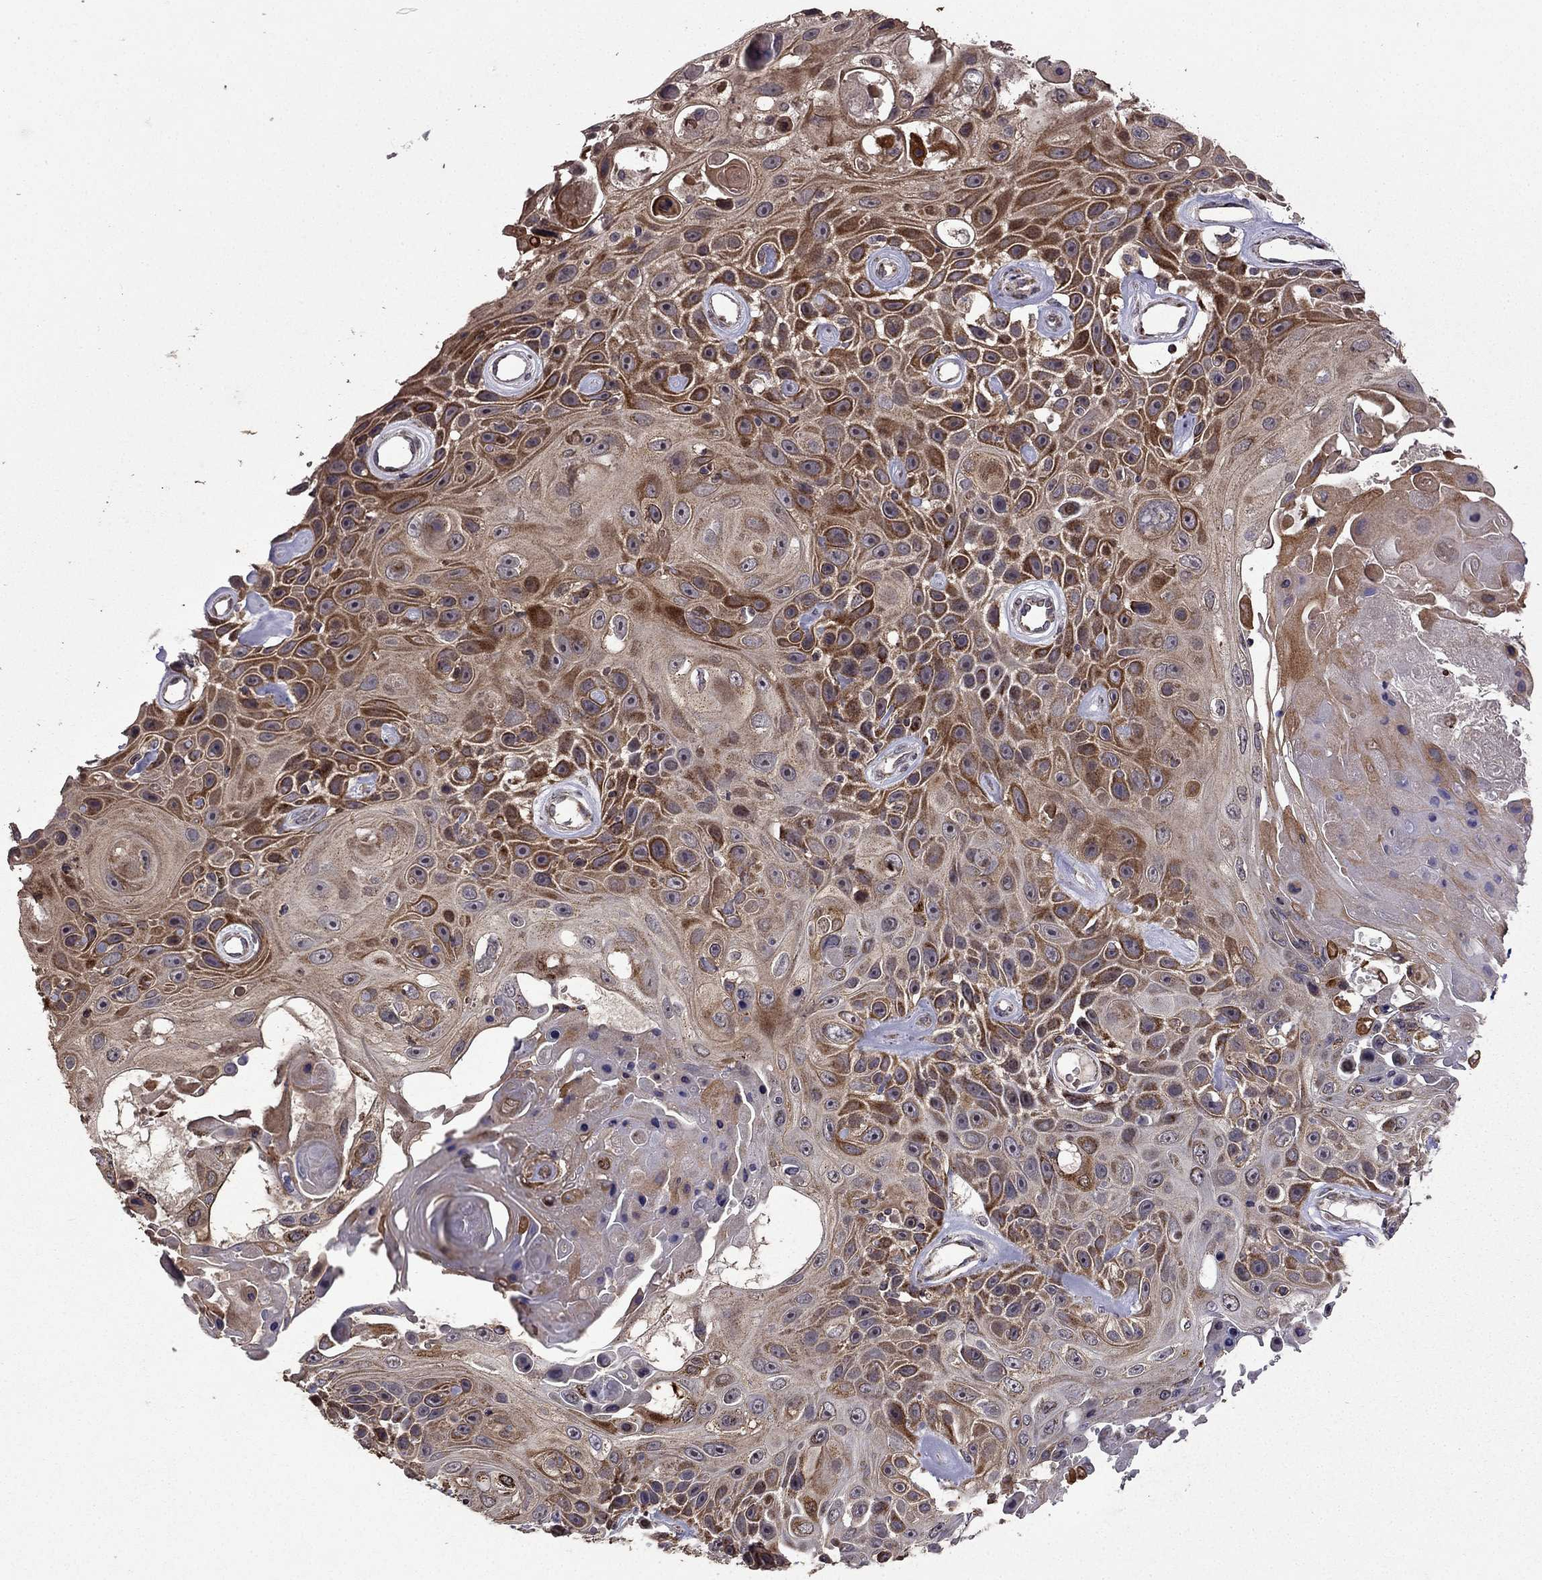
{"staining": {"intensity": "moderate", "quantity": "25%-75%", "location": "cytoplasmic/membranous"}, "tissue": "skin cancer", "cell_type": "Tumor cells", "image_type": "cancer", "snomed": [{"axis": "morphology", "description": "Squamous cell carcinoma, NOS"}, {"axis": "topography", "description": "Skin"}], "caption": "IHC photomicrograph of human skin squamous cell carcinoma stained for a protein (brown), which exhibits medium levels of moderate cytoplasmic/membranous staining in approximately 25%-75% of tumor cells.", "gene": "TAB2", "patient": {"sex": "male", "age": 82}}